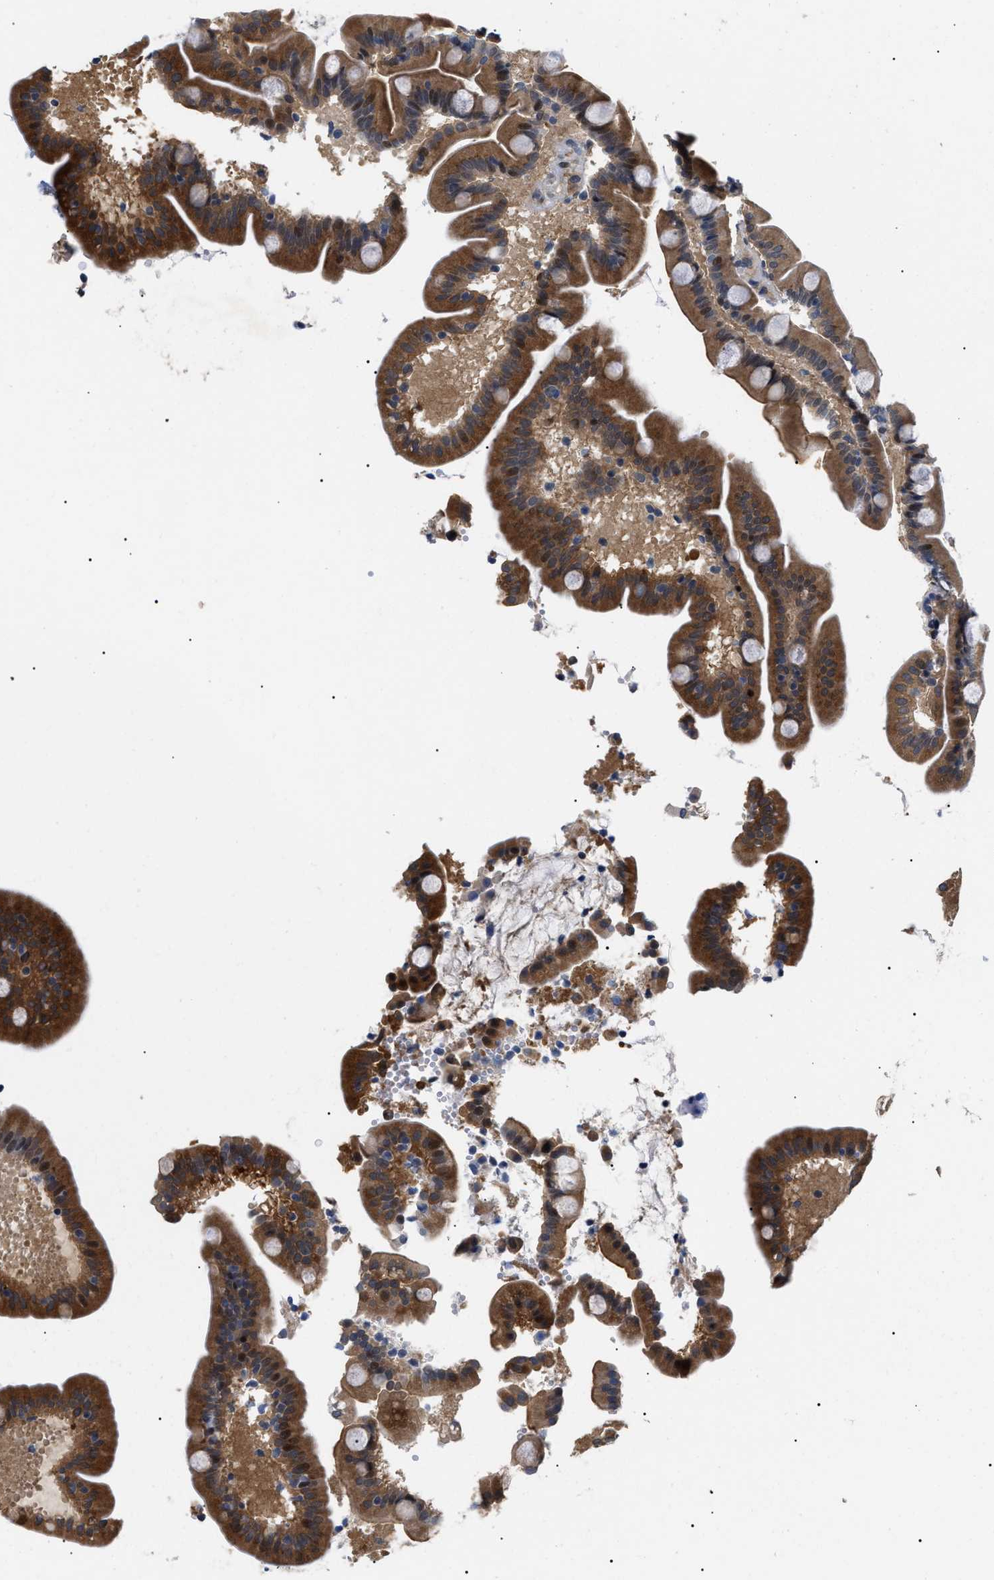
{"staining": {"intensity": "strong", "quantity": ">75%", "location": "cytoplasmic/membranous"}, "tissue": "duodenum", "cell_type": "Glandular cells", "image_type": "normal", "snomed": [{"axis": "morphology", "description": "Normal tissue, NOS"}, {"axis": "topography", "description": "Duodenum"}], "caption": "Immunohistochemical staining of unremarkable duodenum exhibits >75% levels of strong cytoplasmic/membranous protein expression in approximately >75% of glandular cells. The protein of interest is stained brown, and the nuclei are stained in blue (DAB IHC with brightfield microscopy, high magnification).", "gene": "GARRE1", "patient": {"sex": "male", "age": 54}}